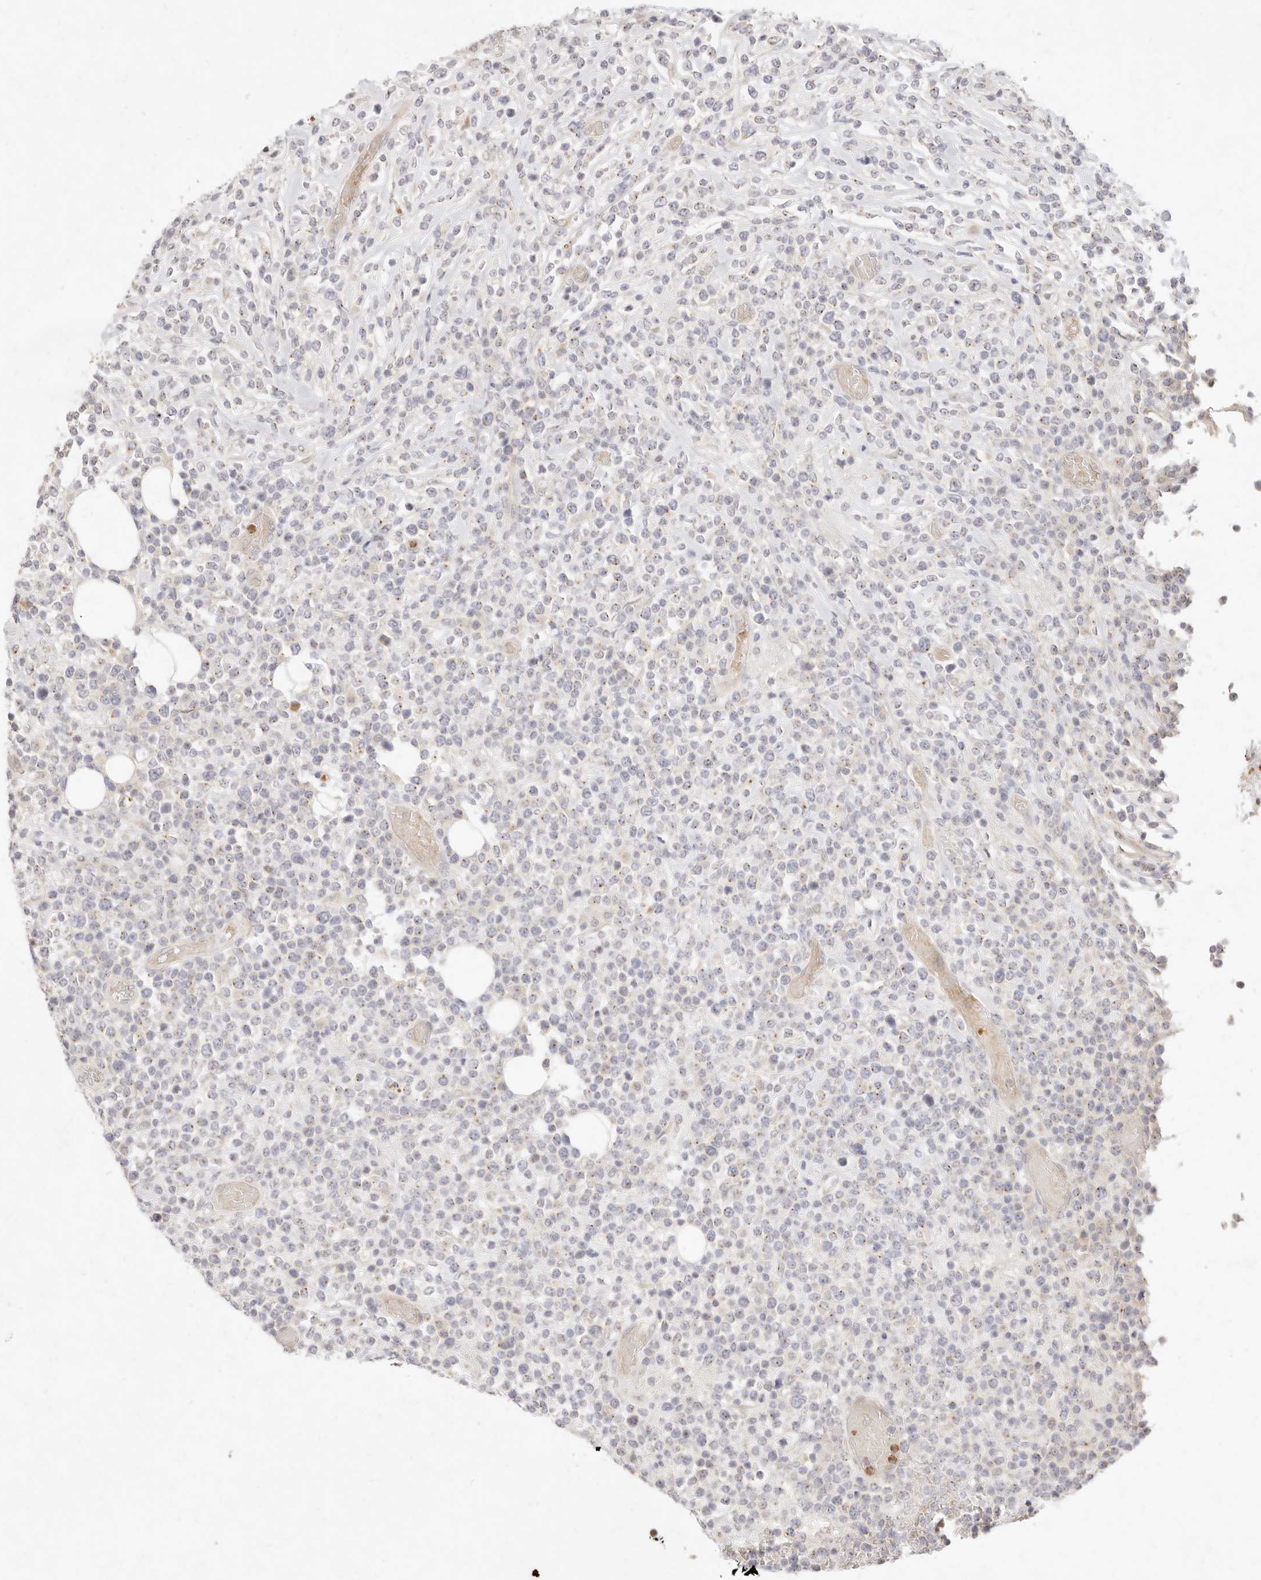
{"staining": {"intensity": "negative", "quantity": "none", "location": "none"}, "tissue": "lymphoma", "cell_type": "Tumor cells", "image_type": "cancer", "snomed": [{"axis": "morphology", "description": "Malignant lymphoma, non-Hodgkin's type, High grade"}, {"axis": "topography", "description": "Colon"}], "caption": "IHC of high-grade malignant lymphoma, non-Hodgkin's type shows no expression in tumor cells.", "gene": "ASCL3", "patient": {"sex": "female", "age": 53}}